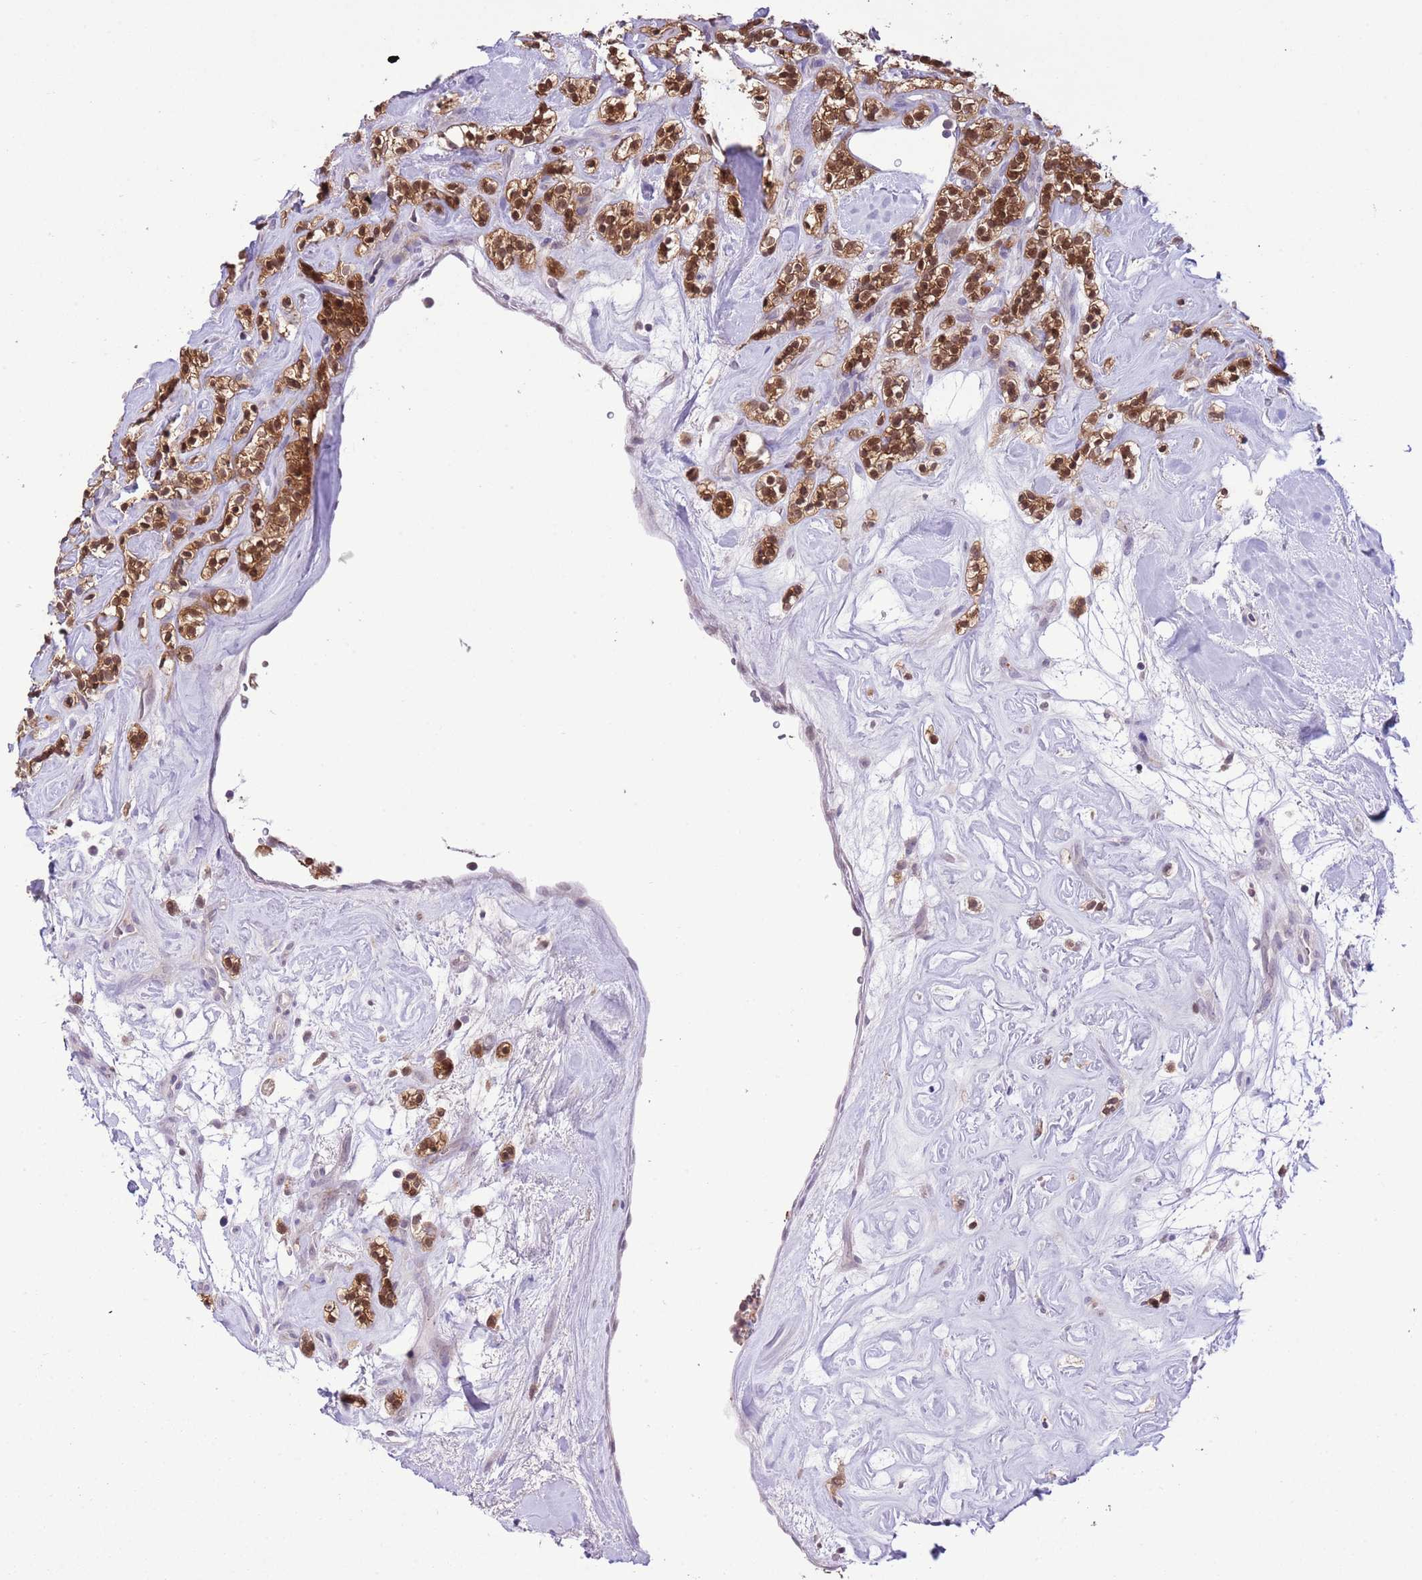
{"staining": {"intensity": "strong", "quantity": ">75%", "location": "cytoplasmic/membranous,nuclear"}, "tissue": "renal cancer", "cell_type": "Tumor cells", "image_type": "cancer", "snomed": [{"axis": "morphology", "description": "Adenocarcinoma, NOS"}, {"axis": "topography", "description": "Kidney"}], "caption": "High-power microscopy captured an IHC photomicrograph of renal adenocarcinoma, revealing strong cytoplasmic/membranous and nuclear positivity in approximately >75% of tumor cells.", "gene": "GALK2", "patient": {"sex": "male", "age": 77}}